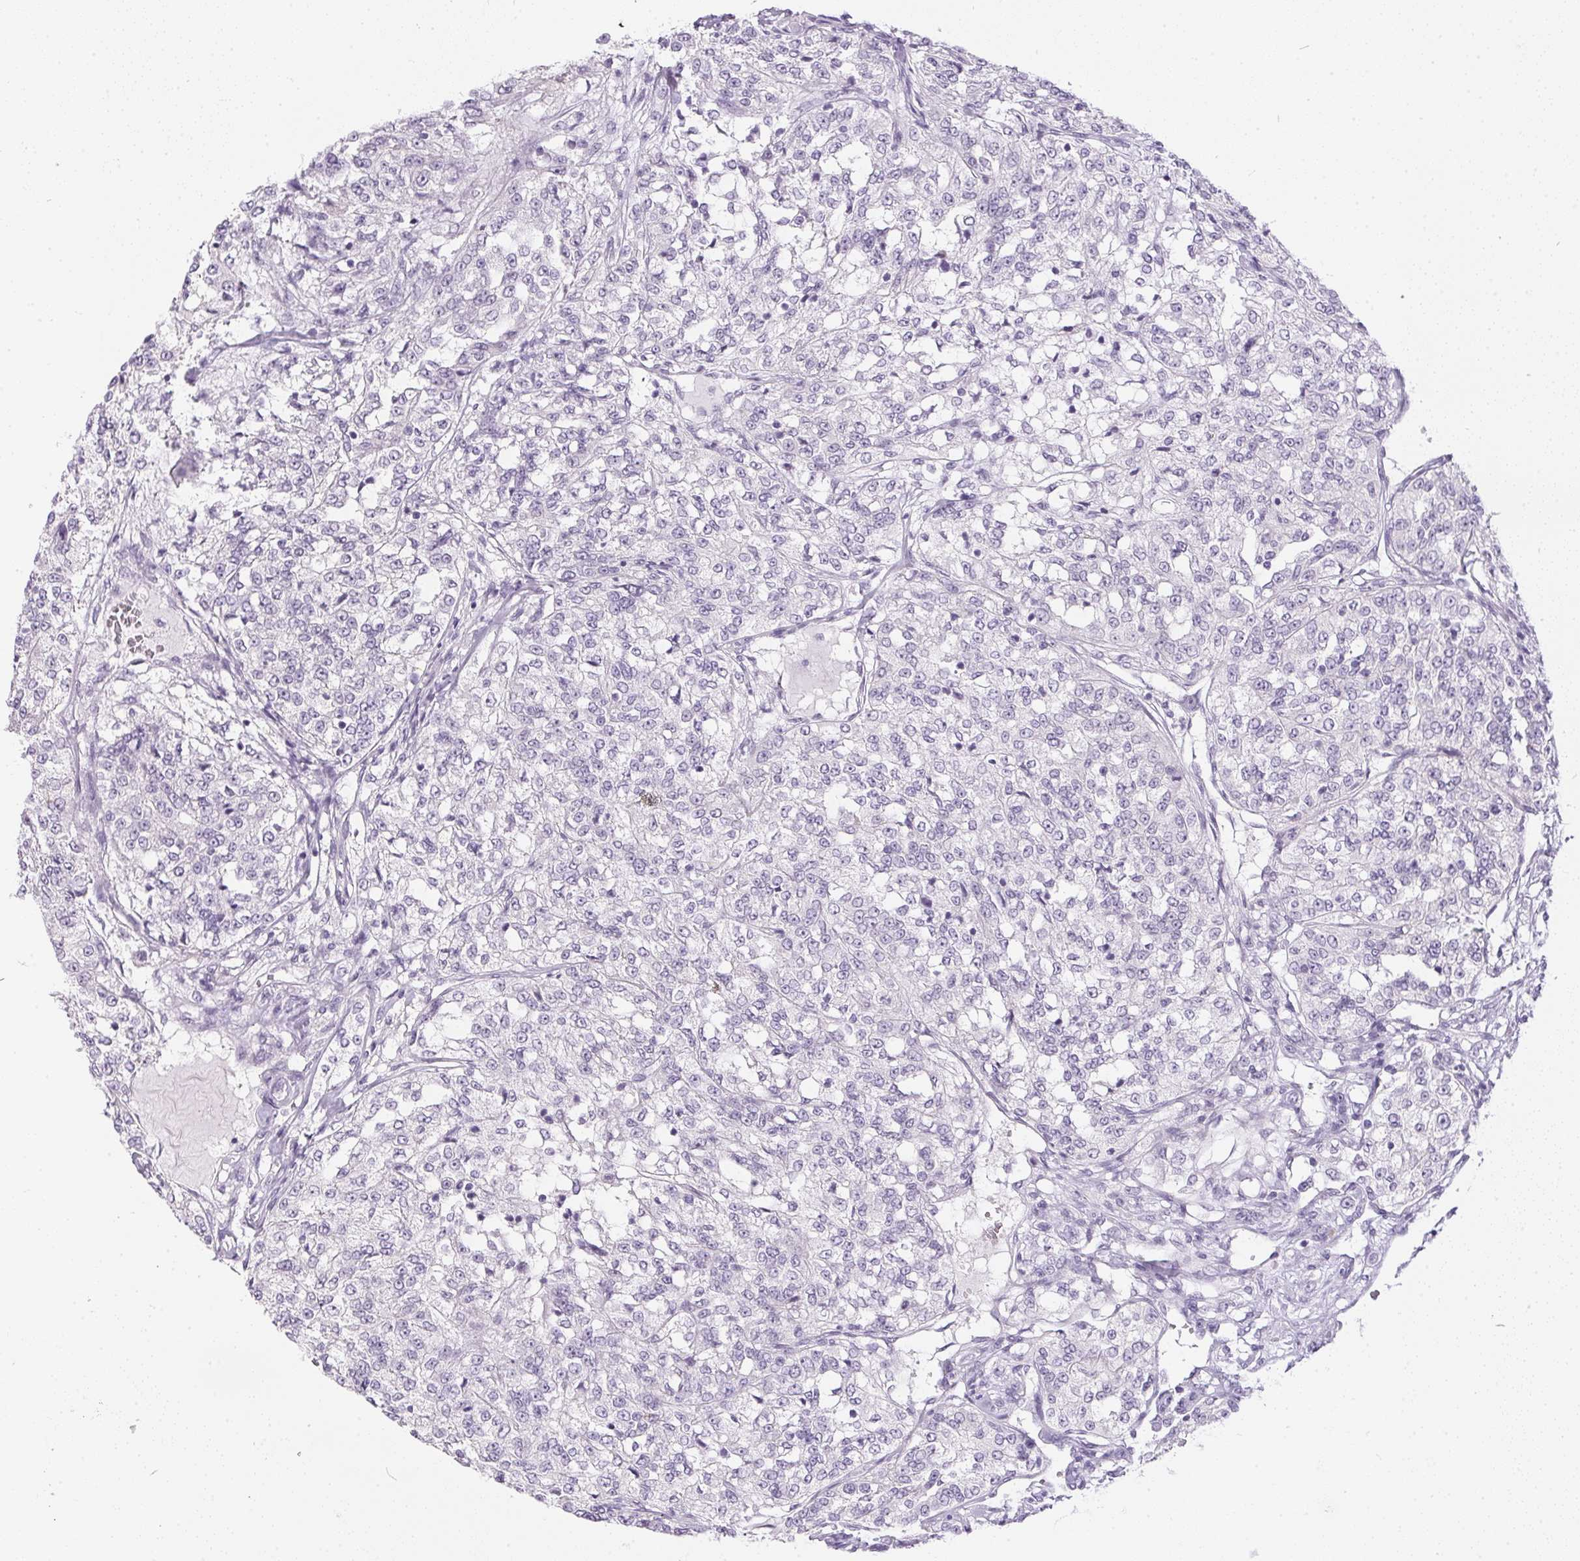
{"staining": {"intensity": "negative", "quantity": "none", "location": "none"}, "tissue": "renal cancer", "cell_type": "Tumor cells", "image_type": "cancer", "snomed": [{"axis": "morphology", "description": "Adenocarcinoma, NOS"}, {"axis": "topography", "description": "Kidney"}], "caption": "Tumor cells show no significant expression in renal cancer.", "gene": "GBP6", "patient": {"sex": "female", "age": 63}}